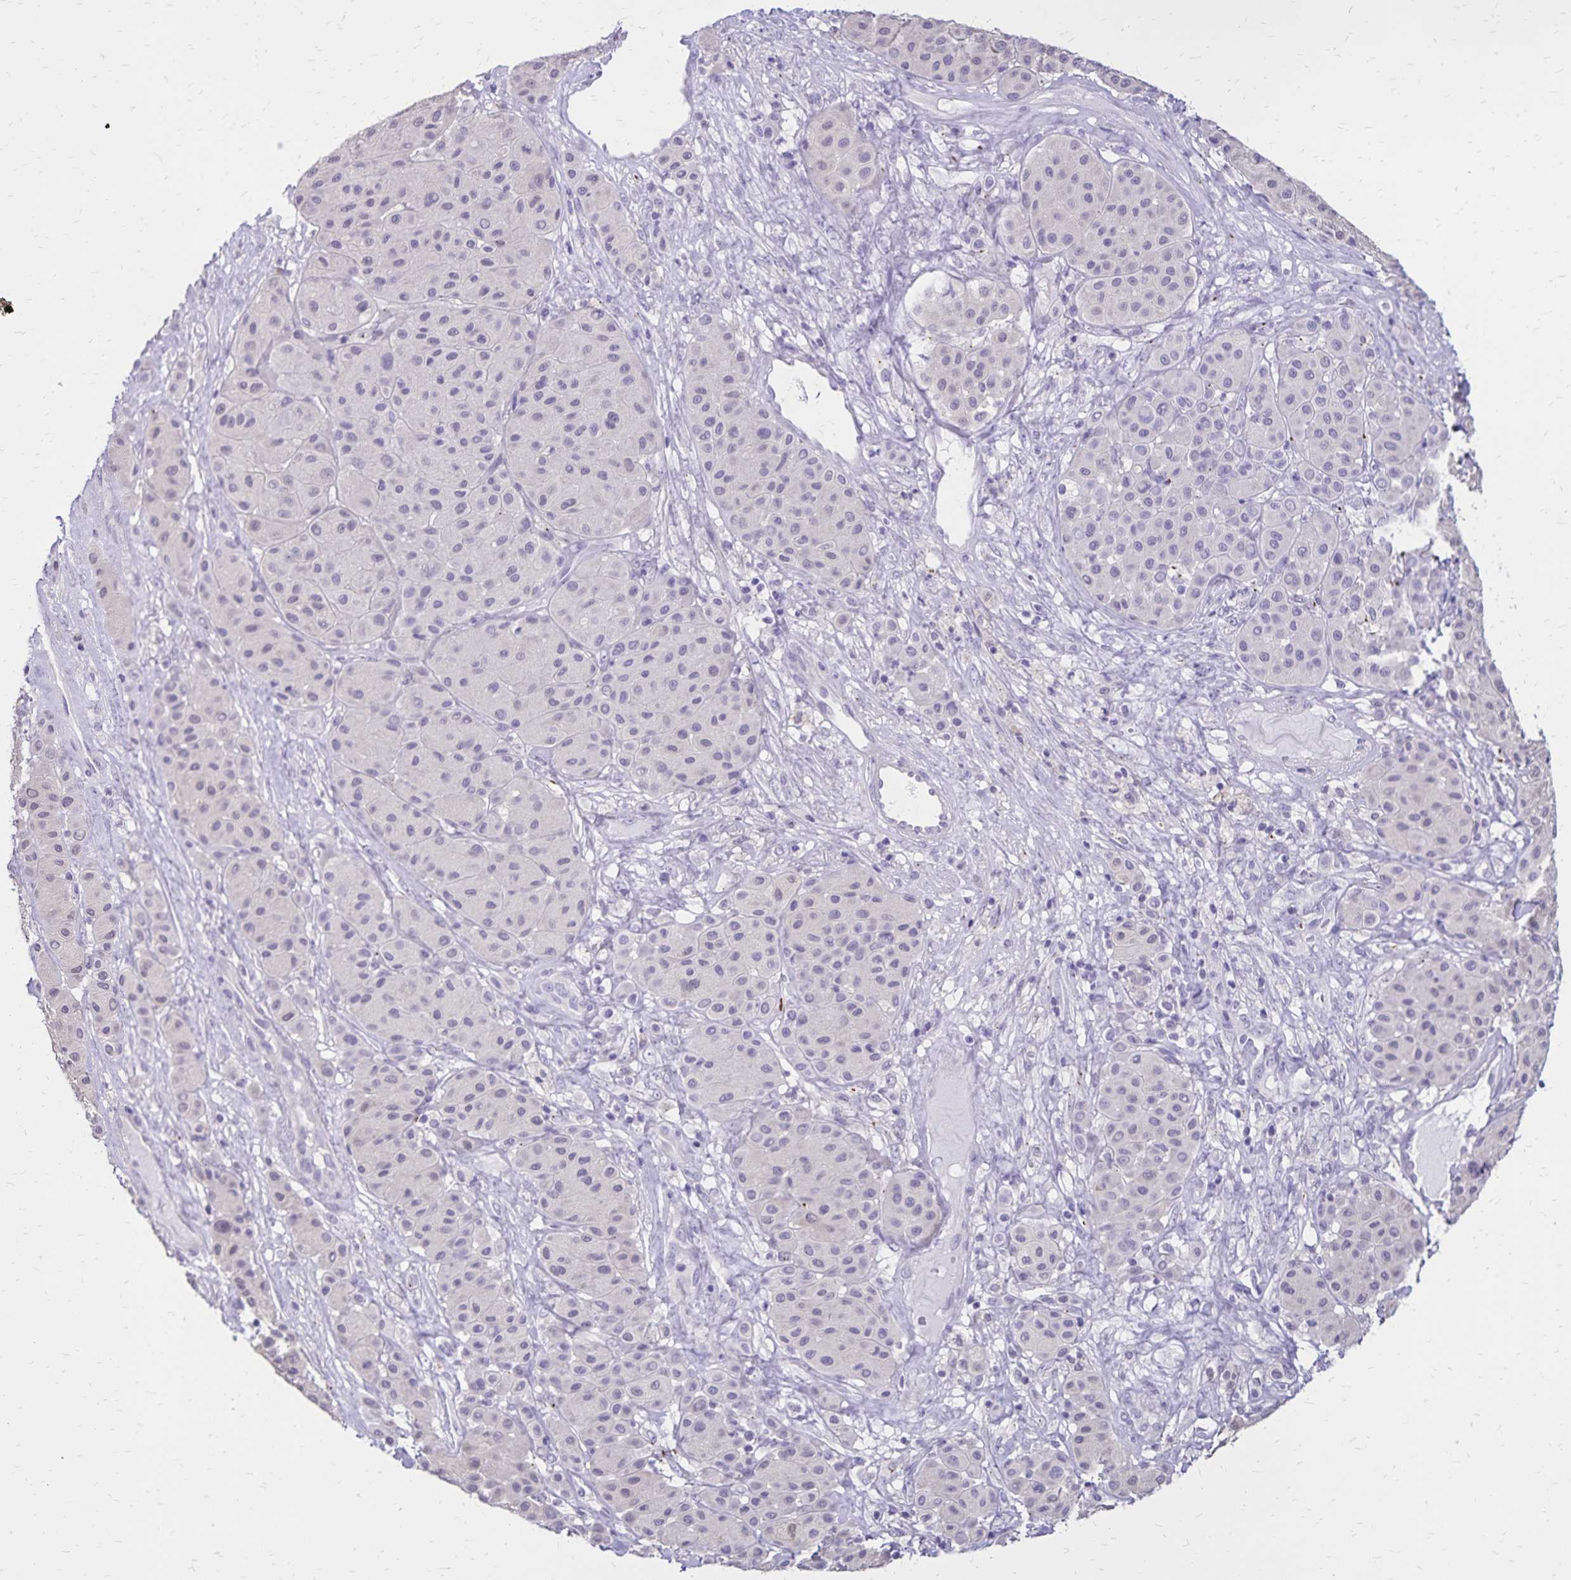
{"staining": {"intensity": "negative", "quantity": "none", "location": "none"}, "tissue": "melanoma", "cell_type": "Tumor cells", "image_type": "cancer", "snomed": [{"axis": "morphology", "description": "Malignant melanoma, Metastatic site"}, {"axis": "topography", "description": "Smooth muscle"}], "caption": "This is an IHC image of human melanoma. There is no expression in tumor cells.", "gene": "SH3GL3", "patient": {"sex": "male", "age": 41}}